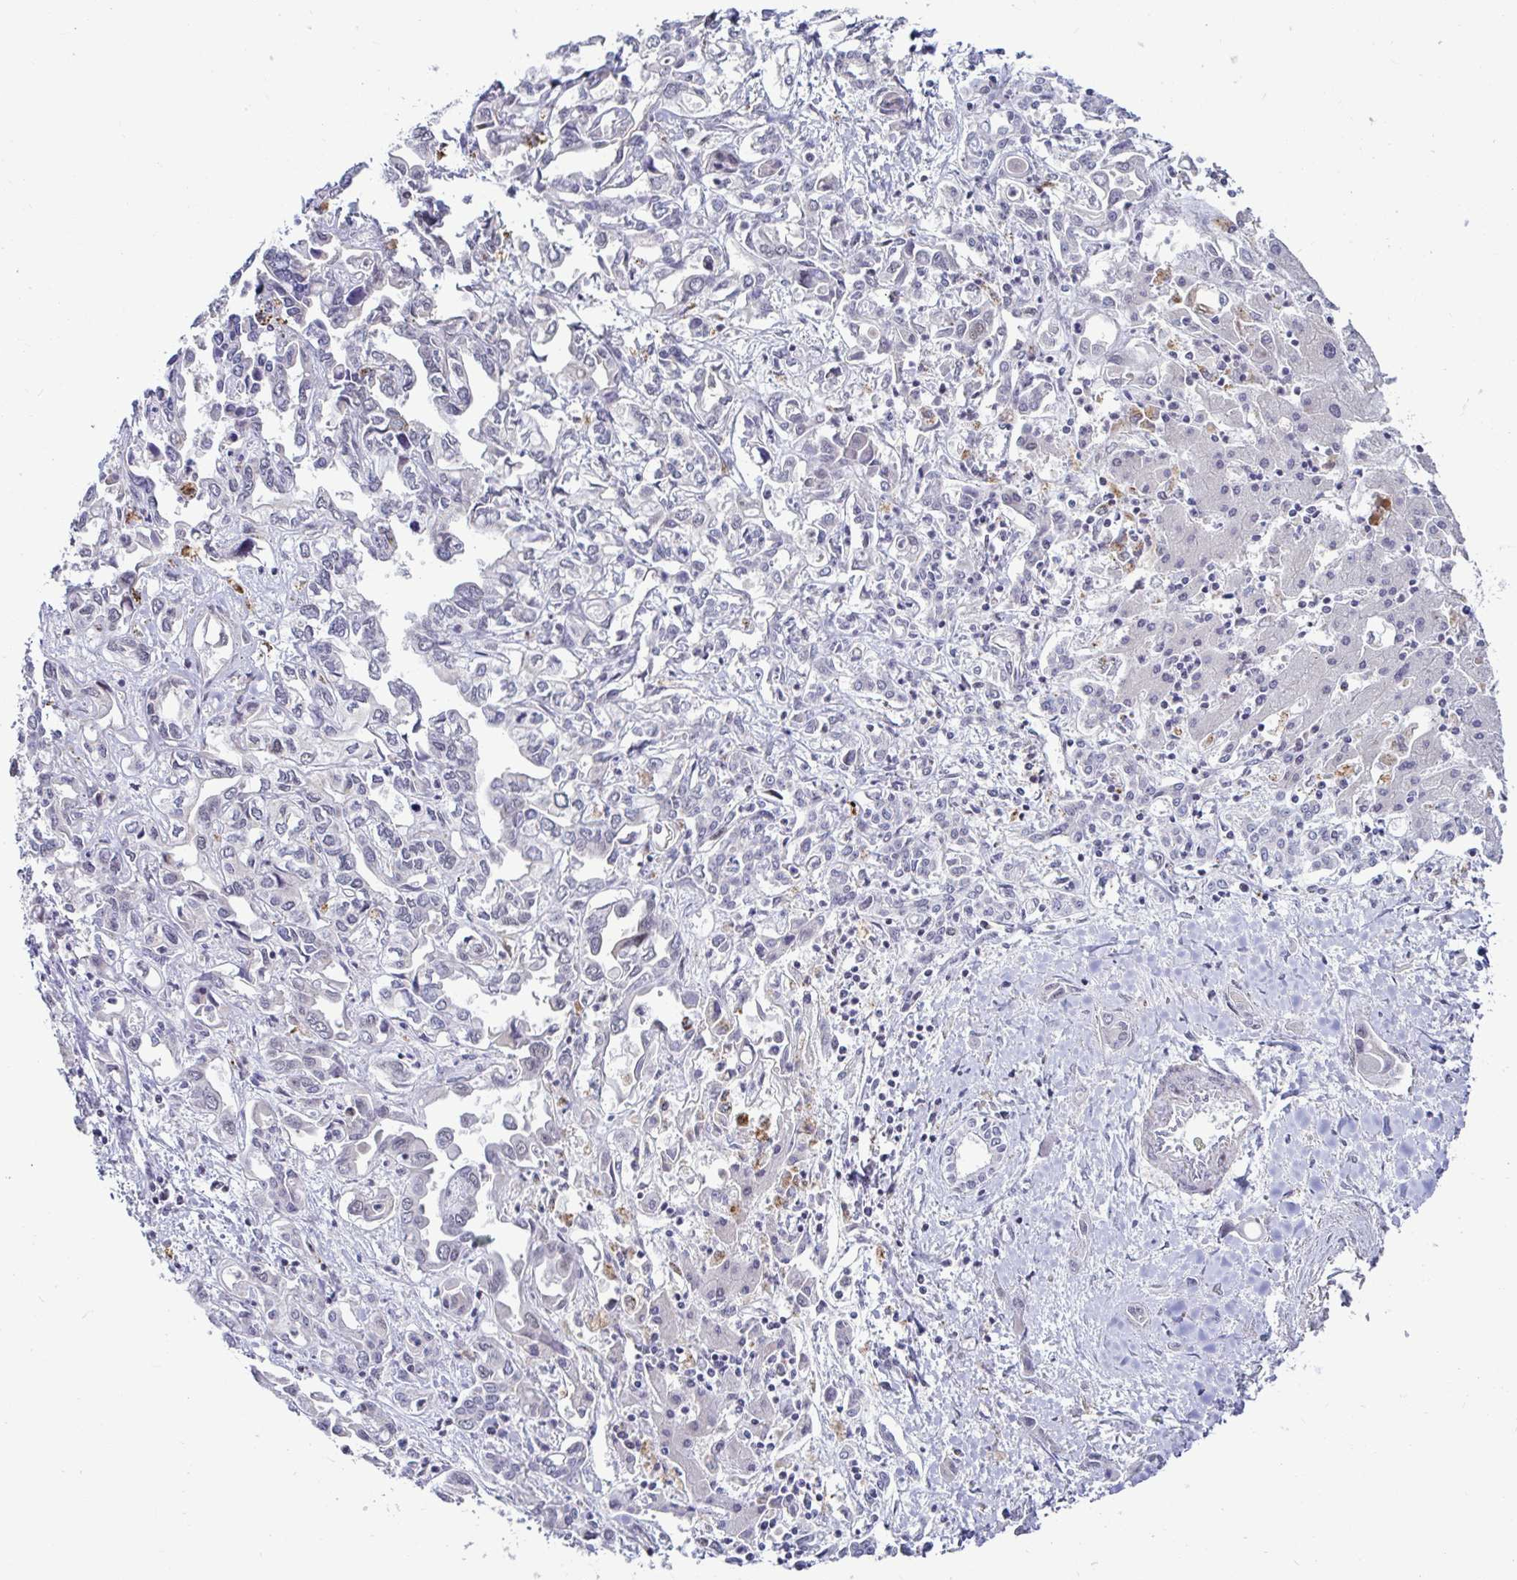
{"staining": {"intensity": "negative", "quantity": "none", "location": "none"}, "tissue": "liver cancer", "cell_type": "Tumor cells", "image_type": "cancer", "snomed": [{"axis": "morphology", "description": "Cholangiocarcinoma"}, {"axis": "topography", "description": "Liver"}], "caption": "This is an immunohistochemistry (IHC) micrograph of liver cancer (cholangiocarcinoma). There is no positivity in tumor cells.", "gene": "DZIP1", "patient": {"sex": "female", "age": 64}}